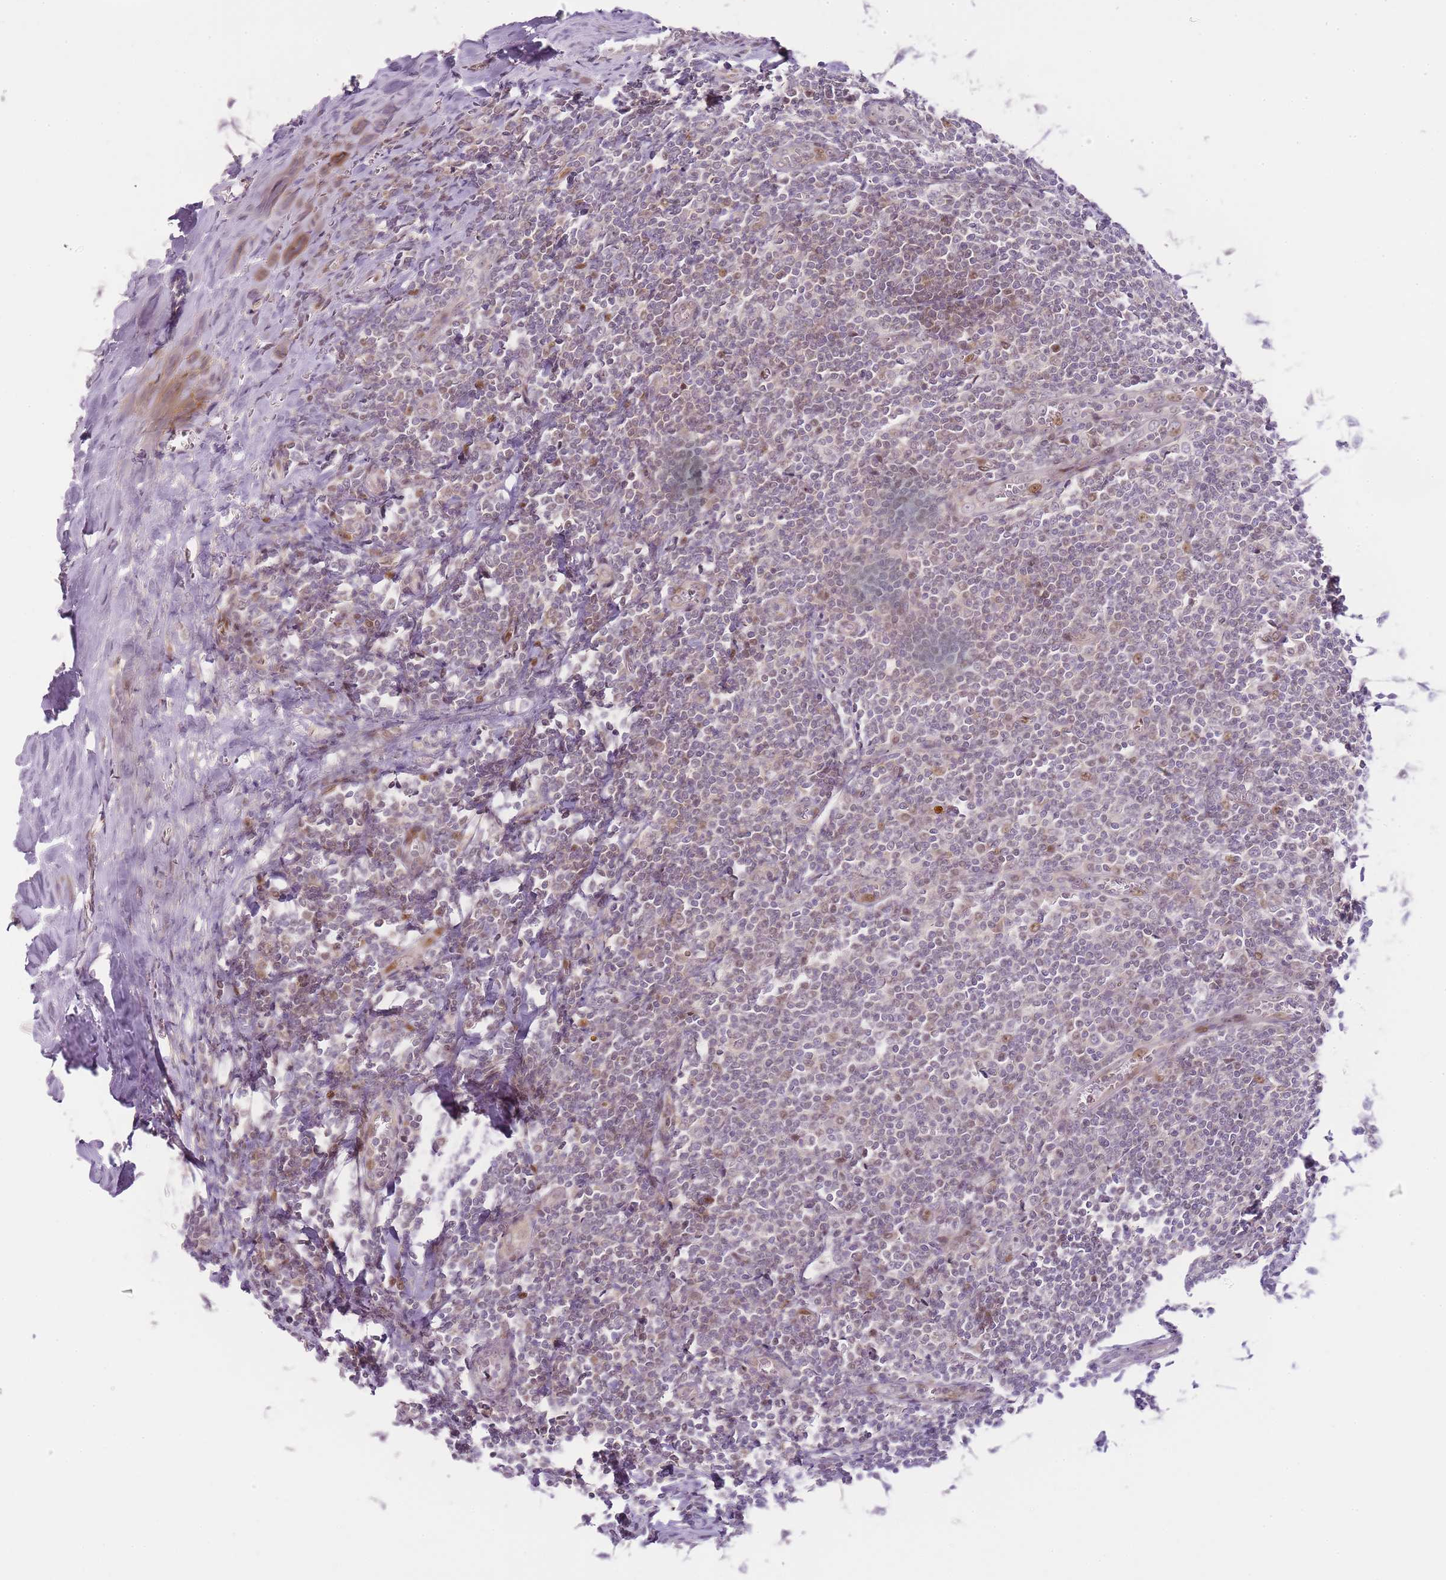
{"staining": {"intensity": "moderate", "quantity": "25%-75%", "location": "cytoplasmic/membranous,nuclear"}, "tissue": "tonsil", "cell_type": "Germinal center cells", "image_type": "normal", "snomed": [{"axis": "morphology", "description": "Normal tissue, NOS"}, {"axis": "topography", "description": "Tonsil"}], "caption": "Unremarkable tonsil exhibits moderate cytoplasmic/membranous,nuclear expression in approximately 25%-75% of germinal center cells The protein of interest is shown in brown color, while the nuclei are stained blue..", "gene": "OGG1", "patient": {"sex": "male", "age": 27}}